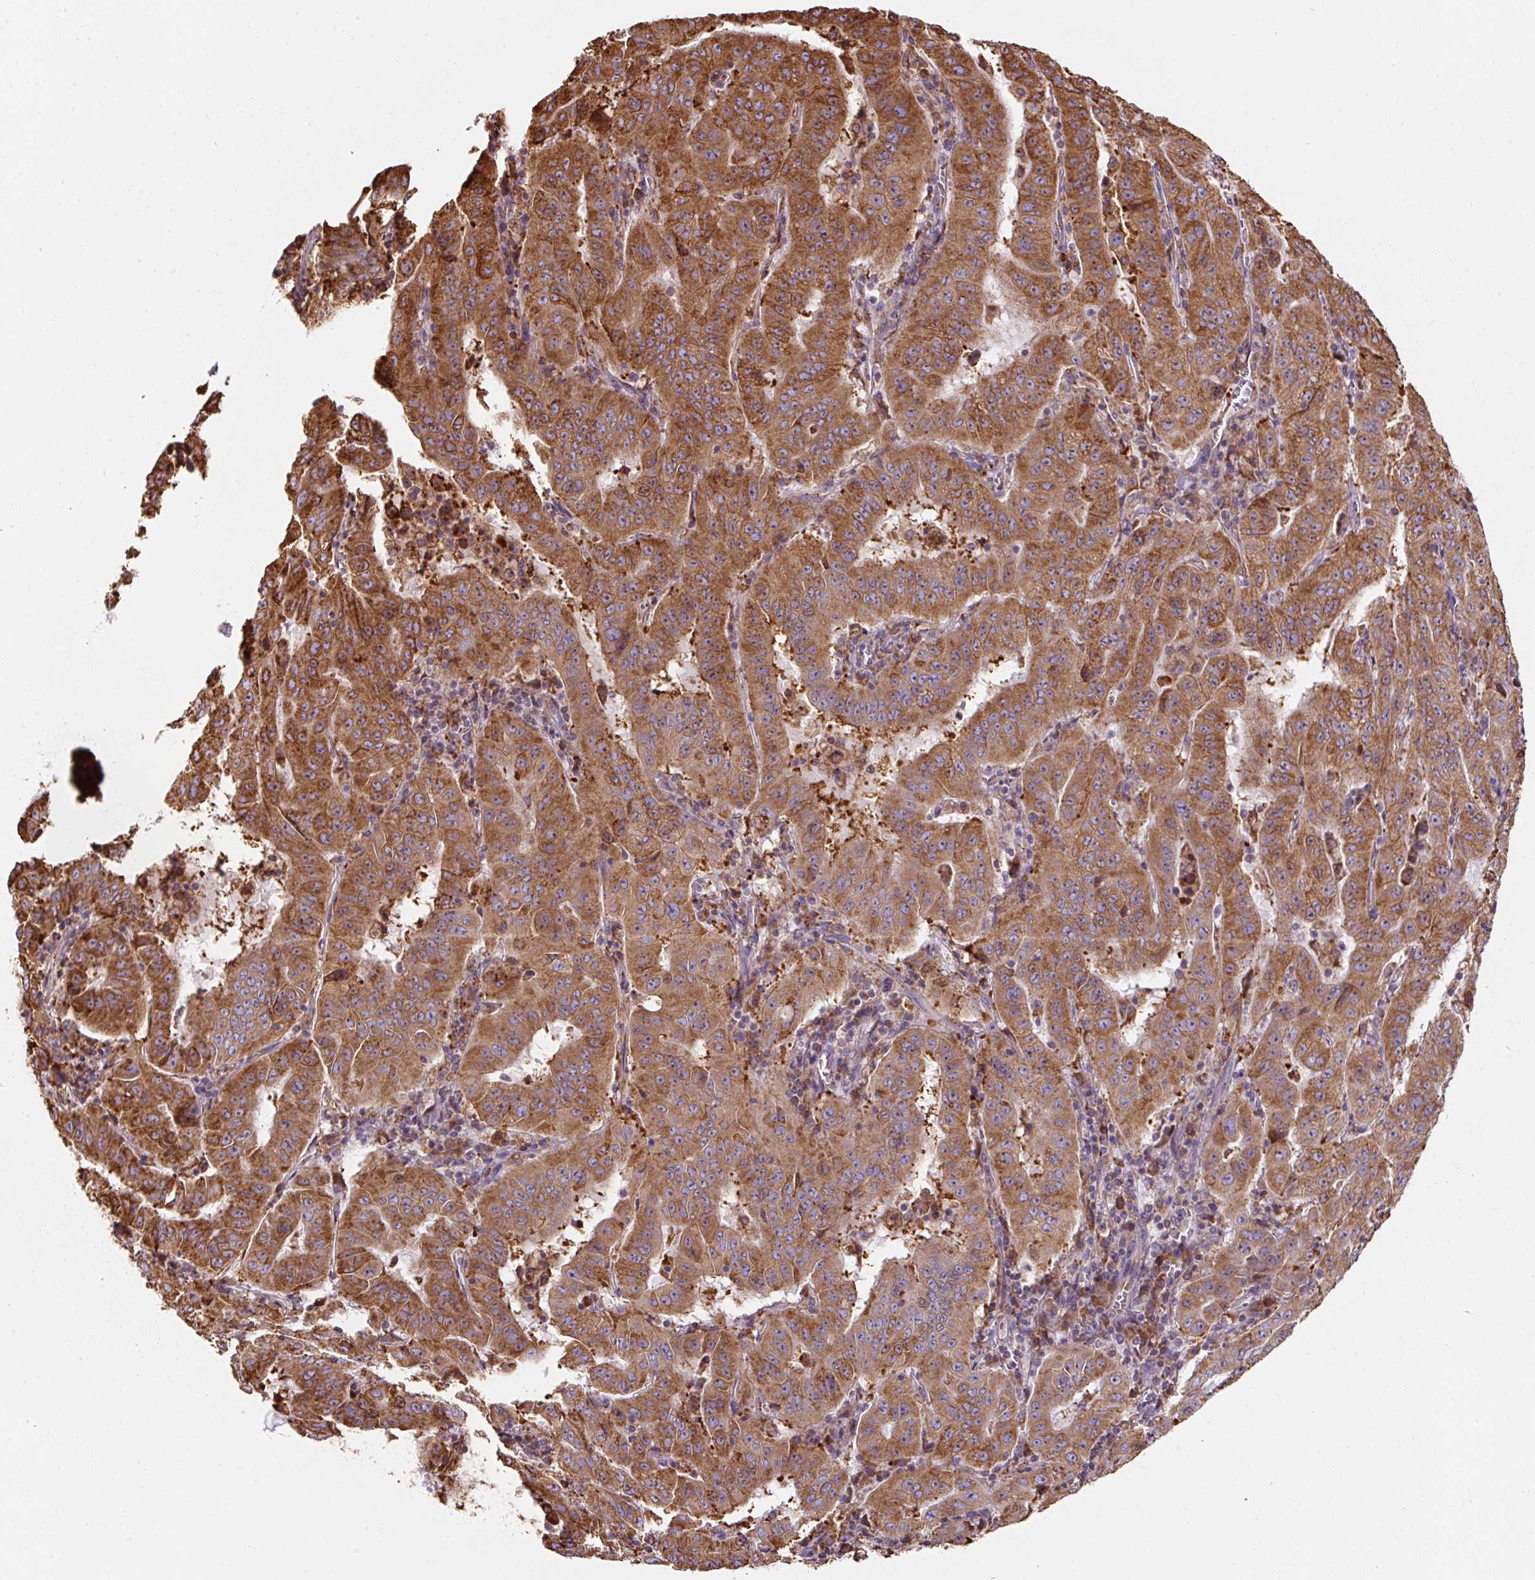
{"staining": {"intensity": "moderate", "quantity": ">75%", "location": "cytoplasmic/membranous"}, "tissue": "pancreatic cancer", "cell_type": "Tumor cells", "image_type": "cancer", "snomed": [{"axis": "morphology", "description": "Adenocarcinoma, NOS"}, {"axis": "topography", "description": "Pancreas"}], "caption": "A histopathology image of adenocarcinoma (pancreatic) stained for a protein demonstrates moderate cytoplasmic/membranous brown staining in tumor cells. Using DAB (brown) and hematoxylin (blue) stains, captured at high magnification using brightfield microscopy.", "gene": "PRKCSH", "patient": {"sex": "male", "age": 63}}